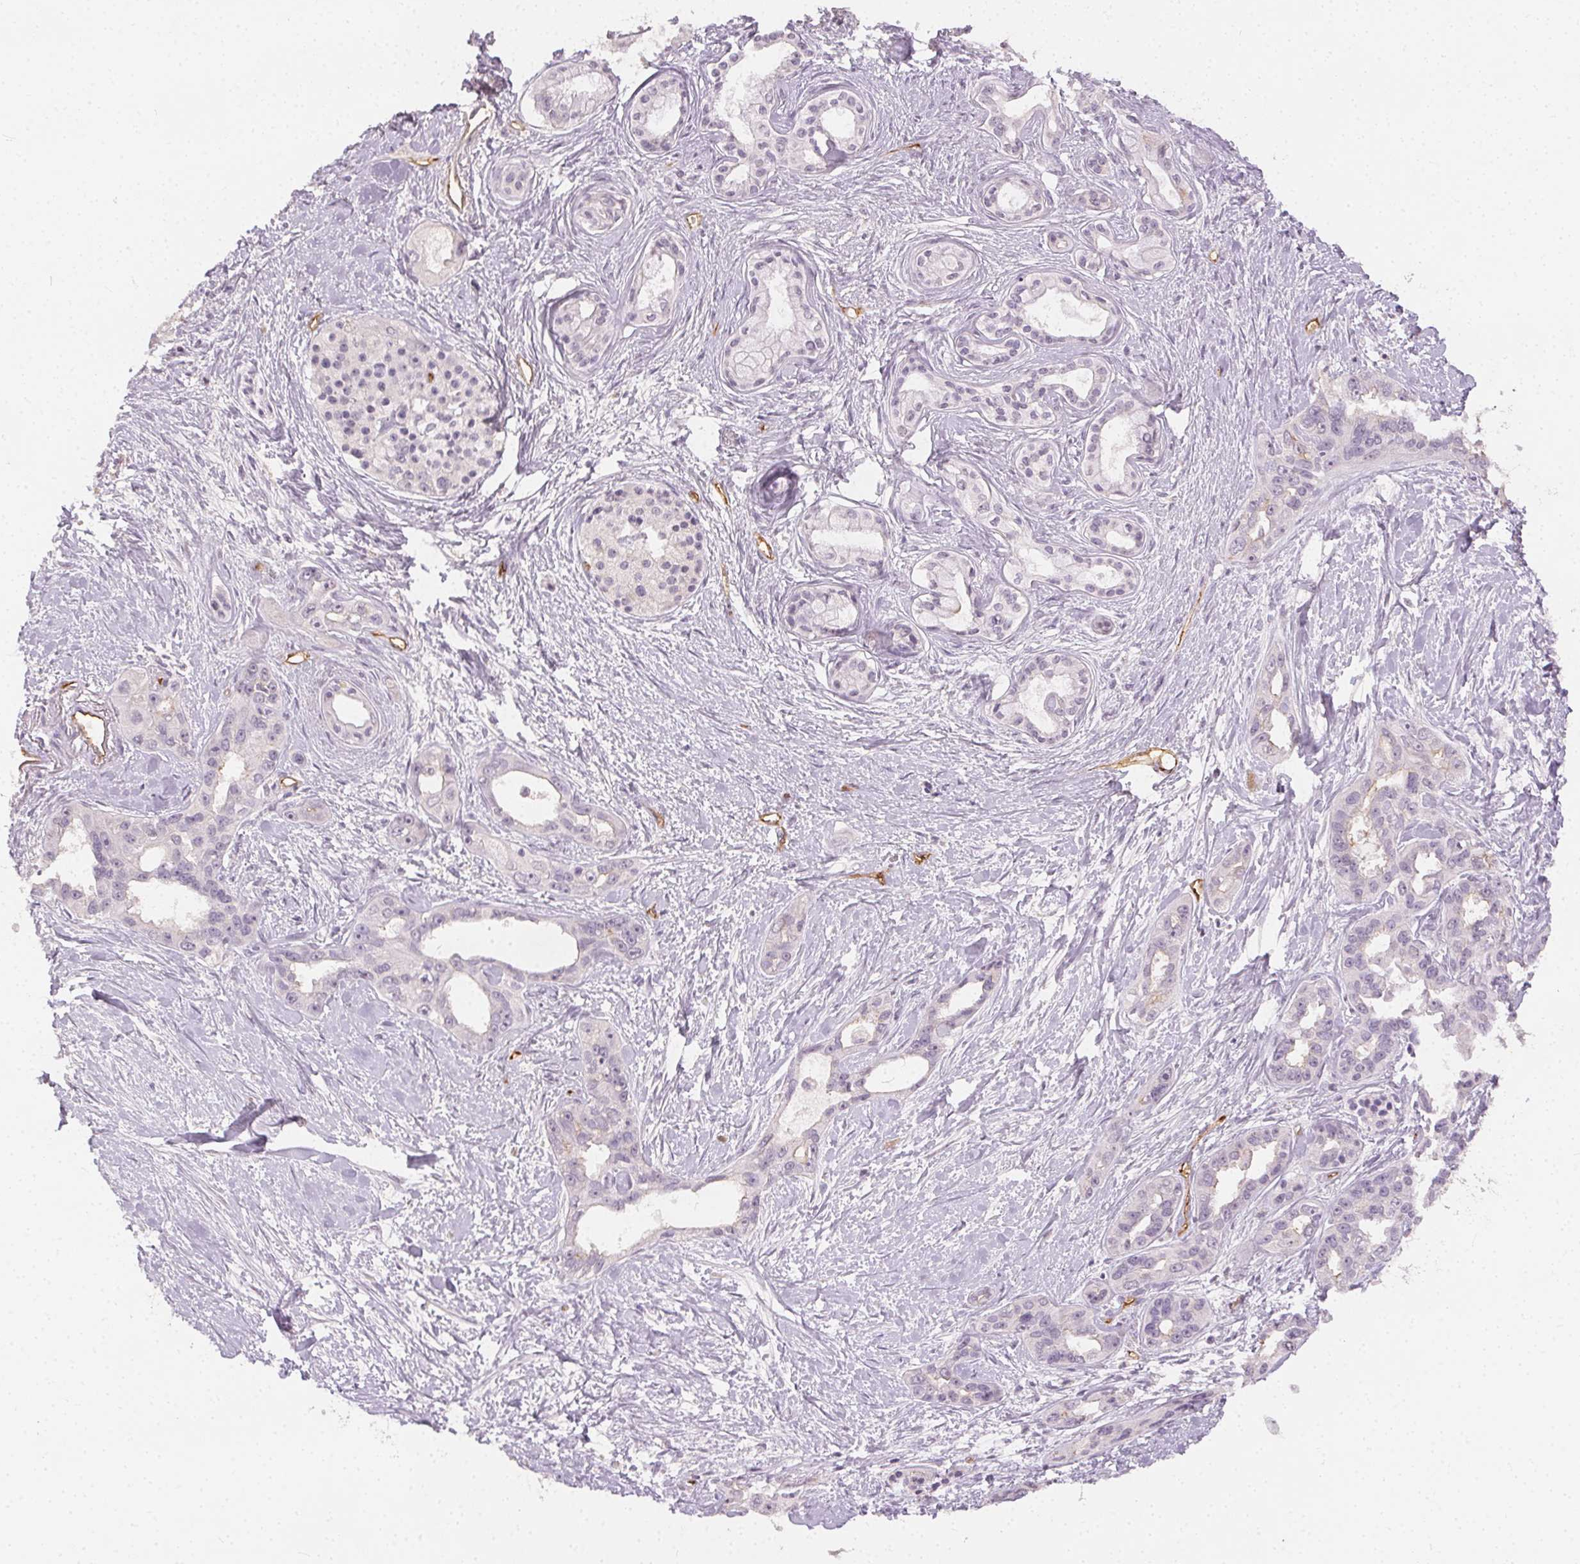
{"staining": {"intensity": "negative", "quantity": "none", "location": "none"}, "tissue": "pancreatic cancer", "cell_type": "Tumor cells", "image_type": "cancer", "snomed": [{"axis": "morphology", "description": "Adenocarcinoma, NOS"}, {"axis": "topography", "description": "Pancreas"}], "caption": "Pancreatic adenocarcinoma was stained to show a protein in brown. There is no significant positivity in tumor cells. Nuclei are stained in blue.", "gene": "PODXL", "patient": {"sex": "female", "age": 50}}